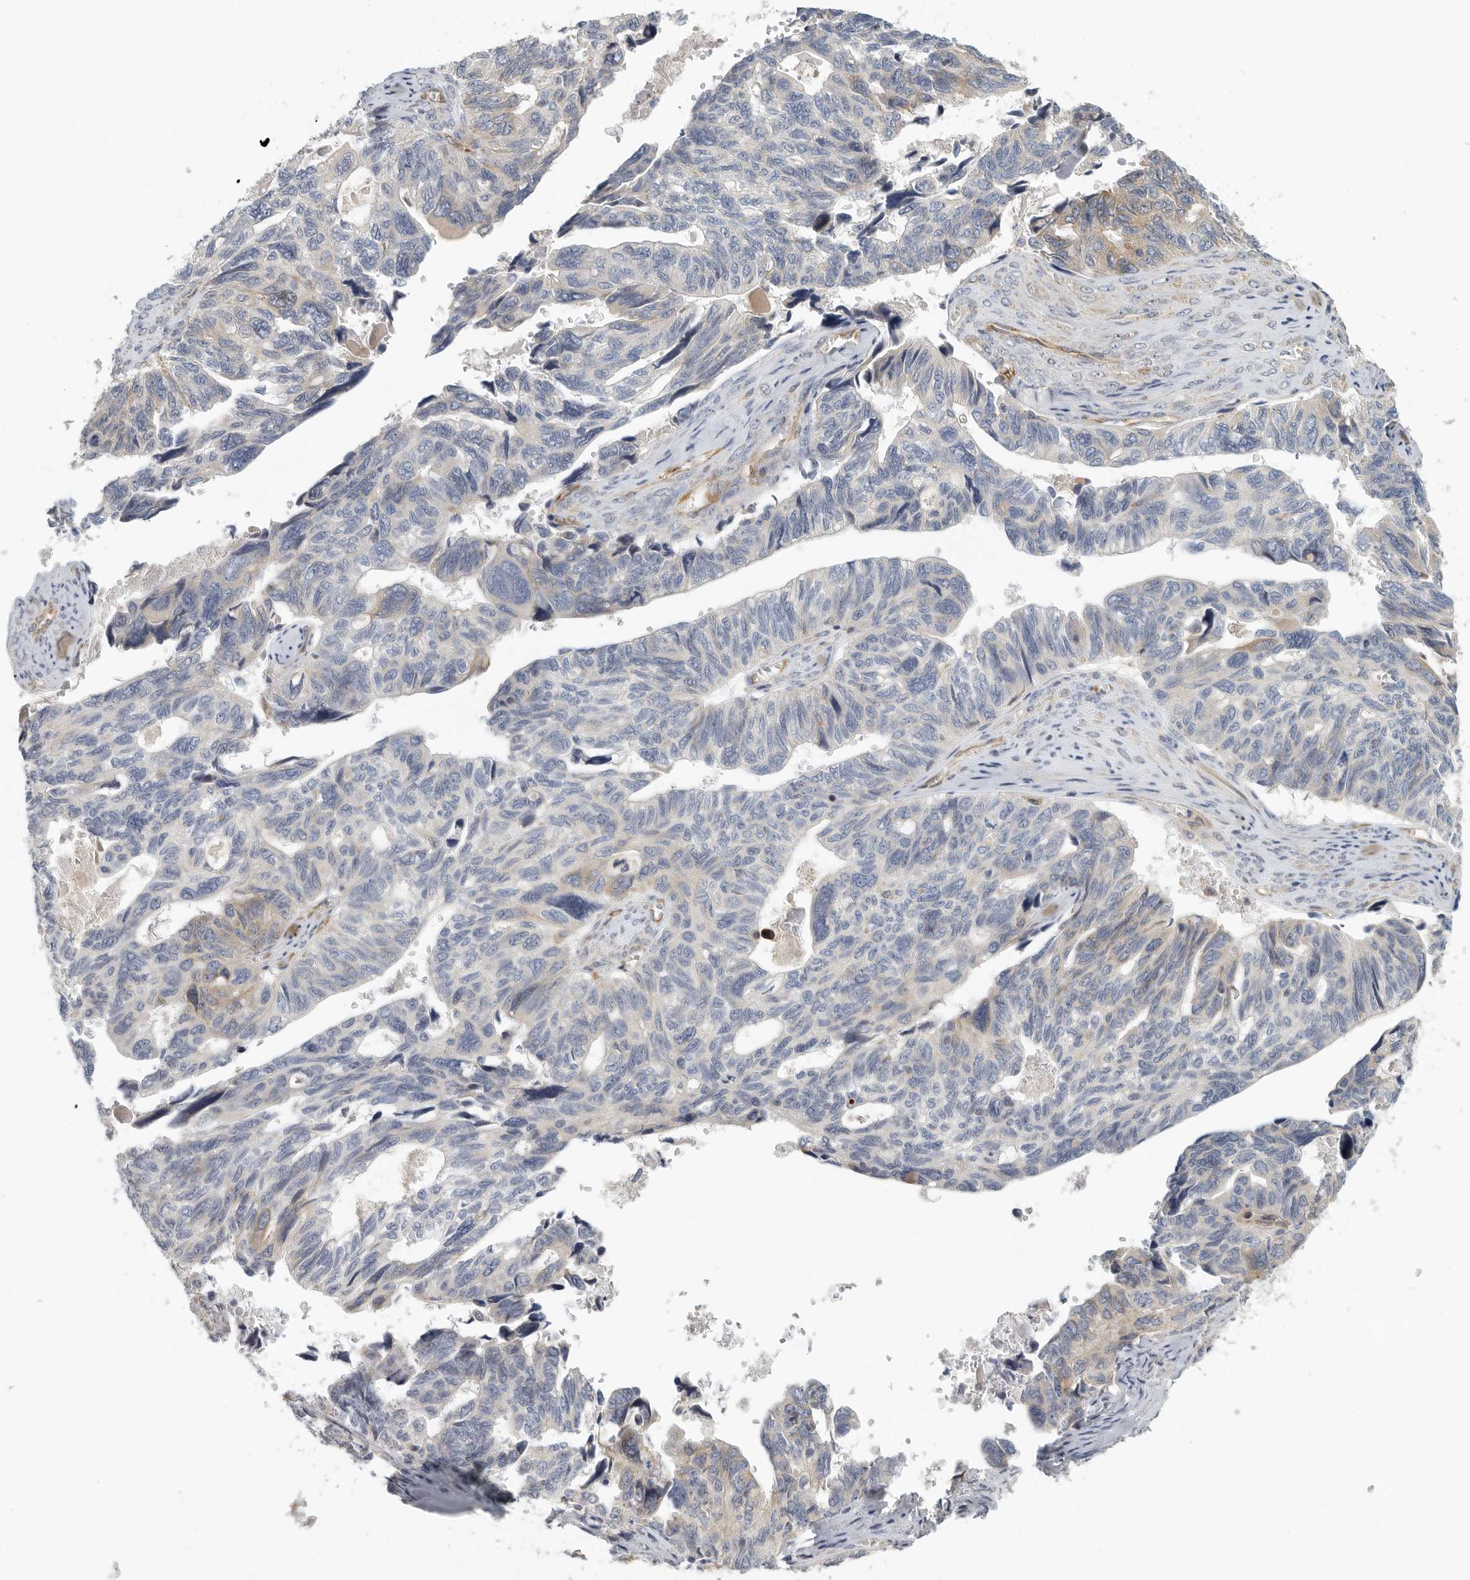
{"staining": {"intensity": "weak", "quantity": "<25%", "location": "cytoplasmic/membranous"}, "tissue": "ovarian cancer", "cell_type": "Tumor cells", "image_type": "cancer", "snomed": [{"axis": "morphology", "description": "Cystadenocarcinoma, serous, NOS"}, {"axis": "topography", "description": "Ovary"}], "caption": "IHC image of human ovarian cancer stained for a protein (brown), which demonstrates no expression in tumor cells.", "gene": "BCAP29", "patient": {"sex": "female", "age": 79}}